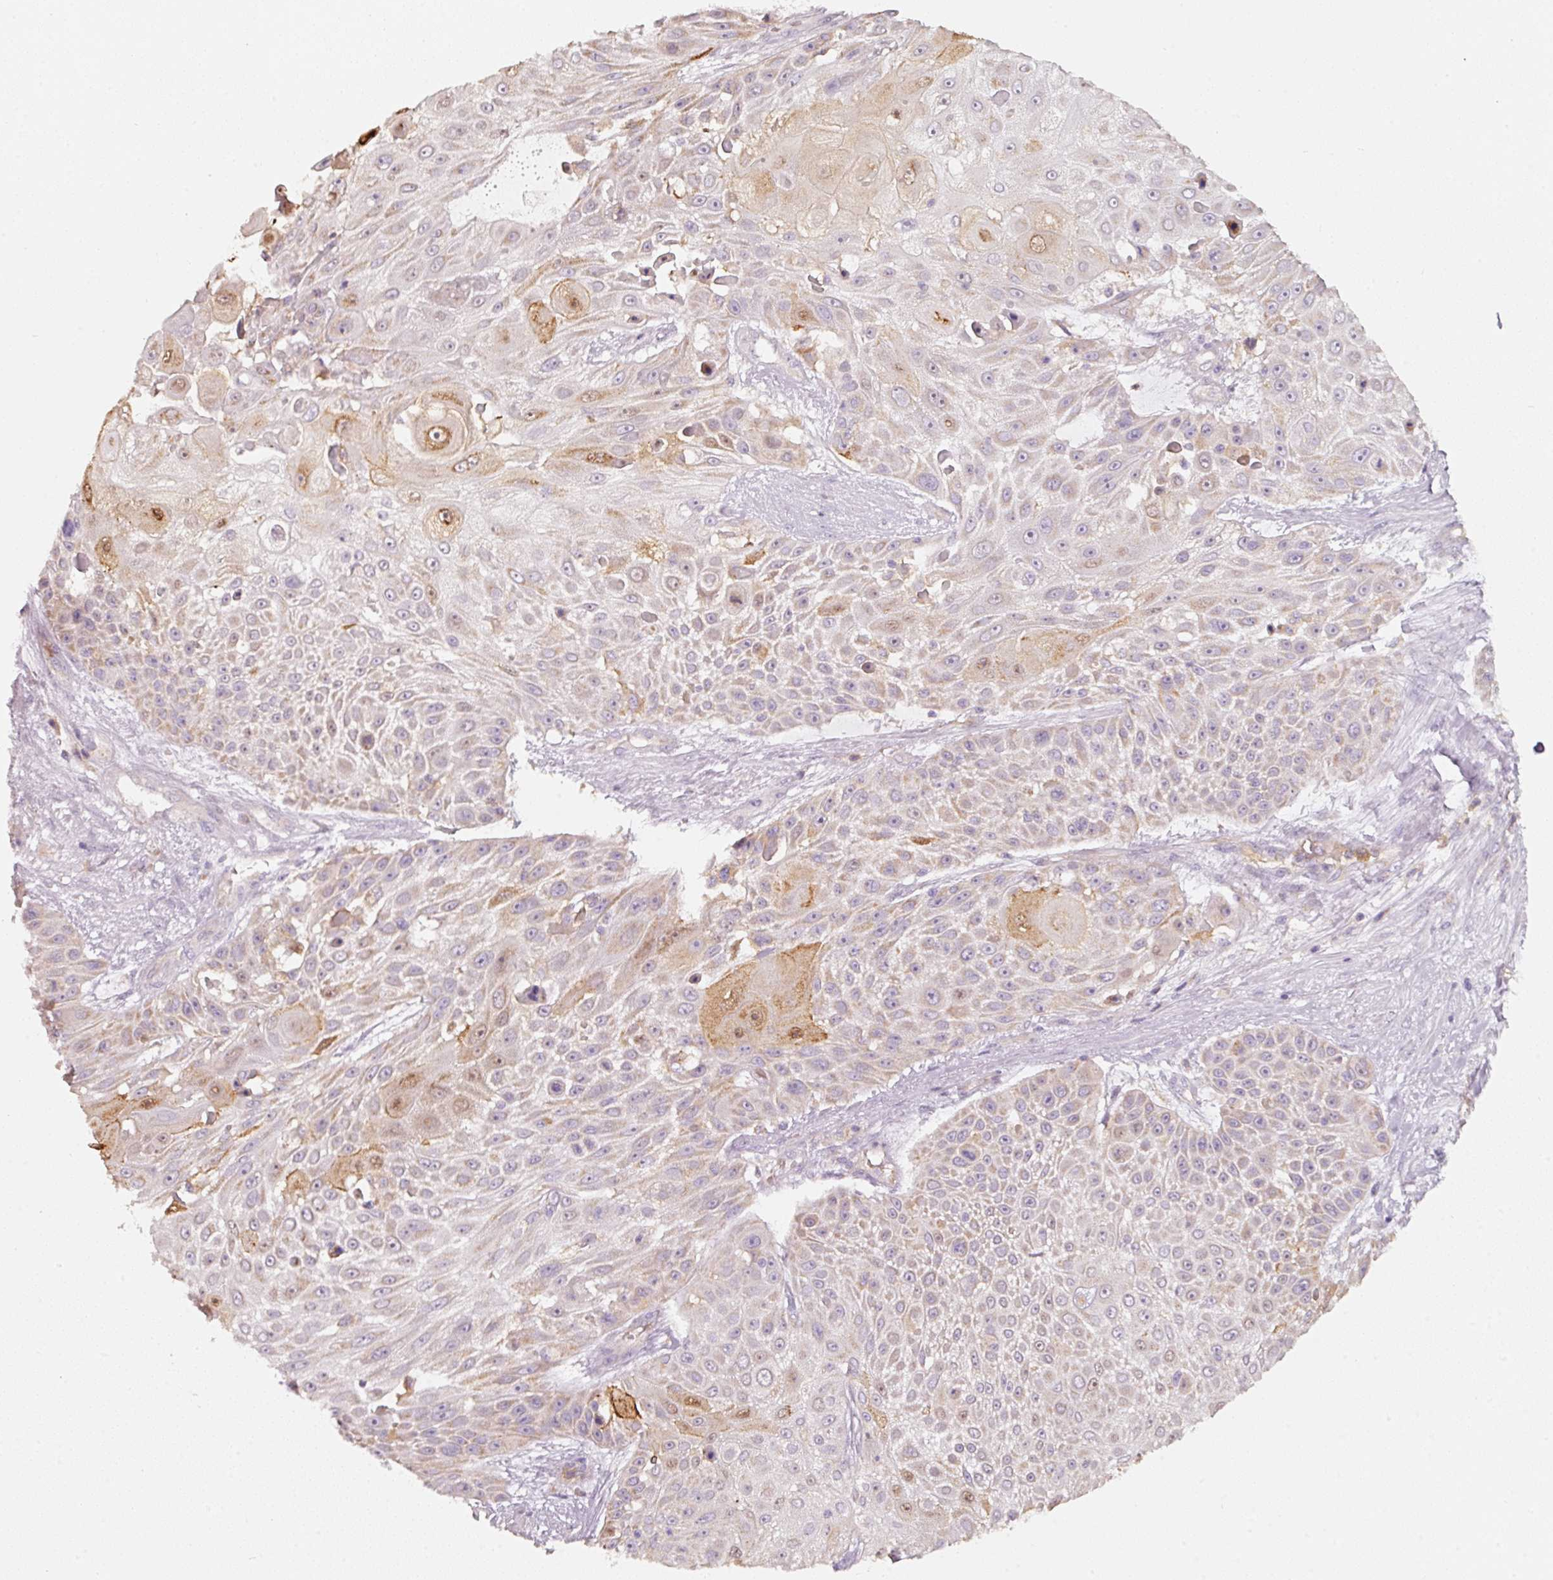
{"staining": {"intensity": "weak", "quantity": "25%-75%", "location": "cytoplasmic/membranous,nuclear"}, "tissue": "skin cancer", "cell_type": "Tumor cells", "image_type": "cancer", "snomed": [{"axis": "morphology", "description": "Squamous cell carcinoma, NOS"}, {"axis": "topography", "description": "Skin"}], "caption": "Protein analysis of squamous cell carcinoma (skin) tissue reveals weak cytoplasmic/membranous and nuclear staining in about 25%-75% of tumor cells.", "gene": "IQGAP2", "patient": {"sex": "female", "age": 86}}